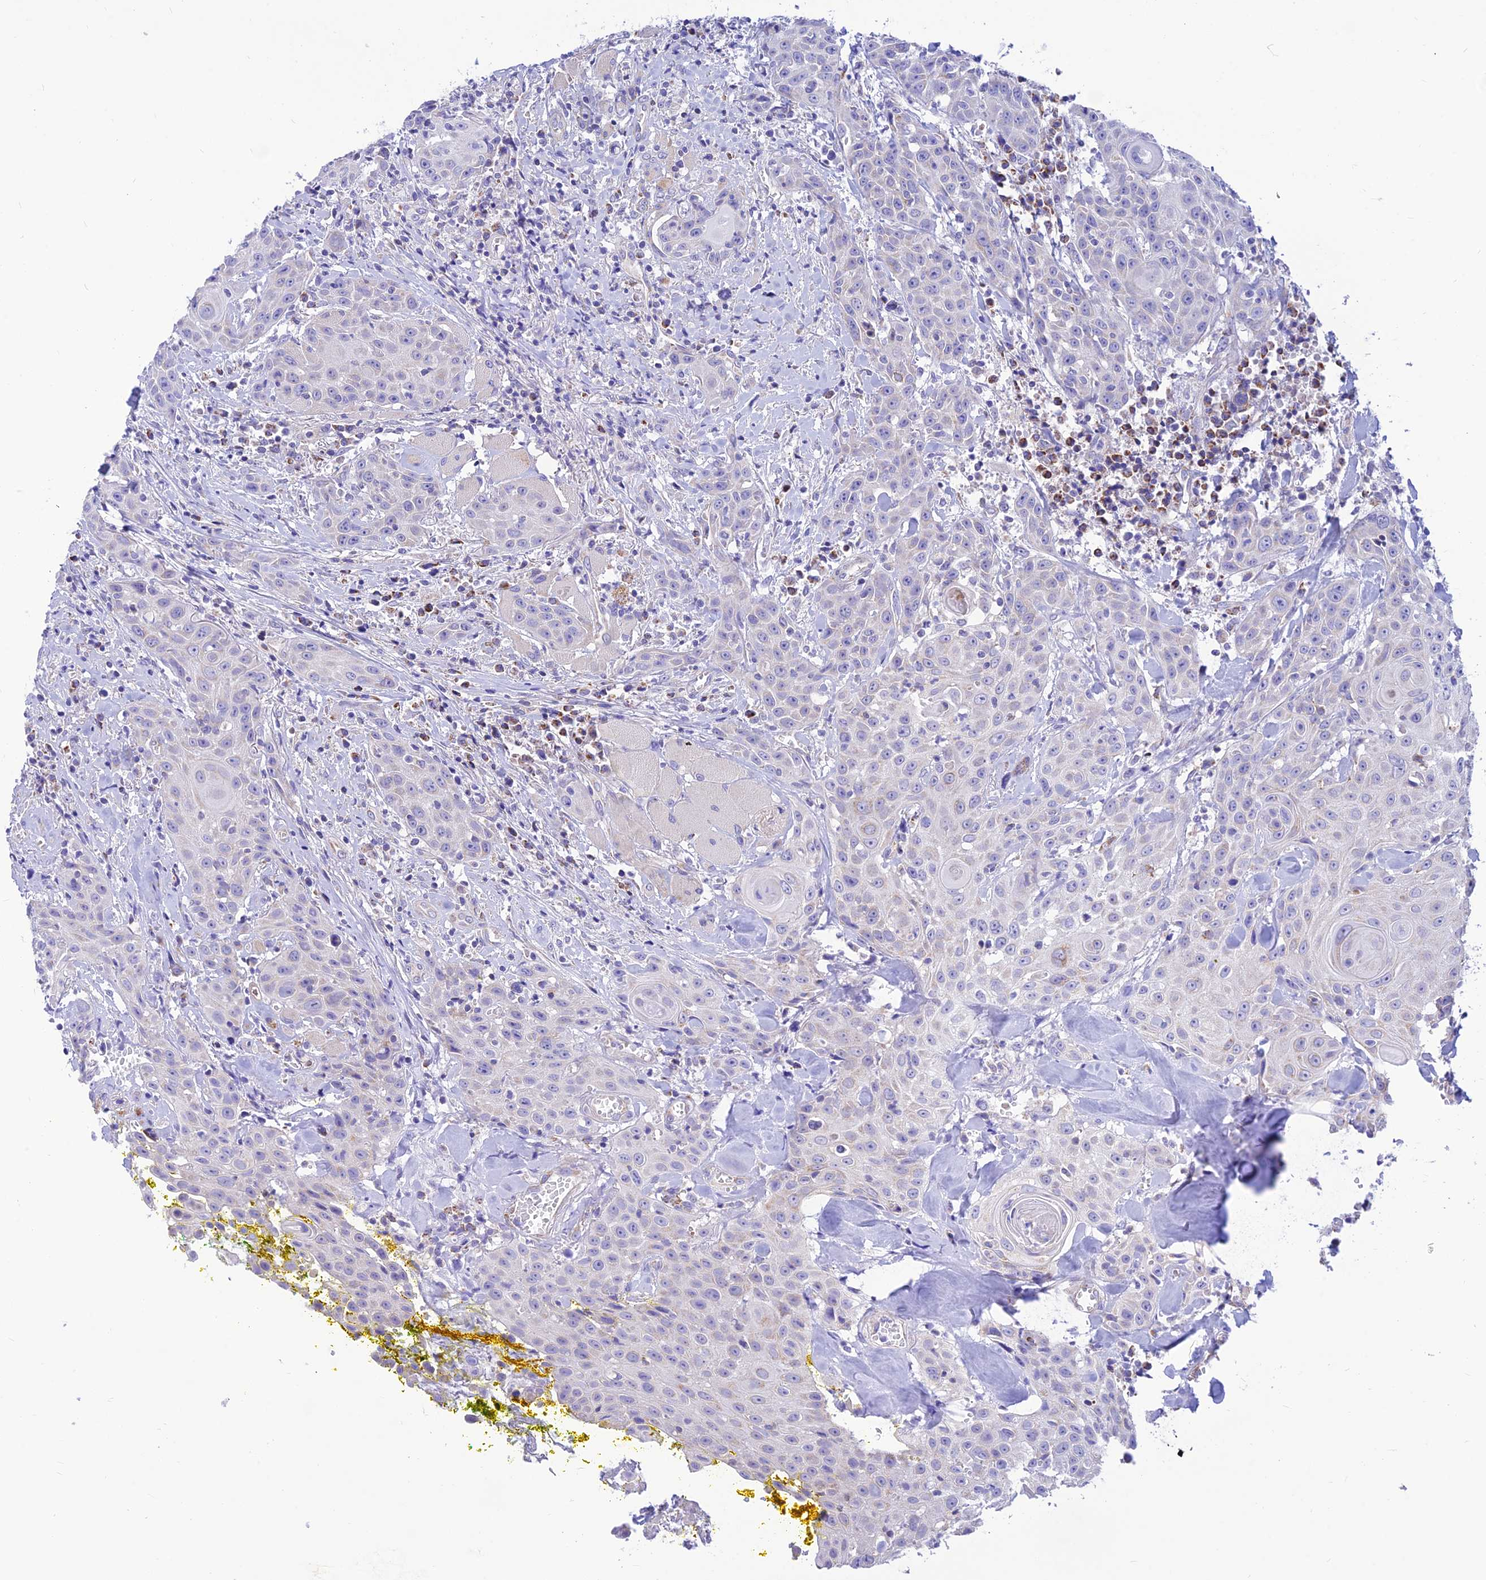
{"staining": {"intensity": "negative", "quantity": "none", "location": "none"}, "tissue": "head and neck cancer", "cell_type": "Tumor cells", "image_type": "cancer", "snomed": [{"axis": "morphology", "description": "Squamous cell carcinoma, NOS"}, {"axis": "topography", "description": "Oral tissue"}, {"axis": "topography", "description": "Head-Neck"}], "caption": "There is no significant positivity in tumor cells of squamous cell carcinoma (head and neck).", "gene": "FAM186B", "patient": {"sex": "female", "age": 82}}